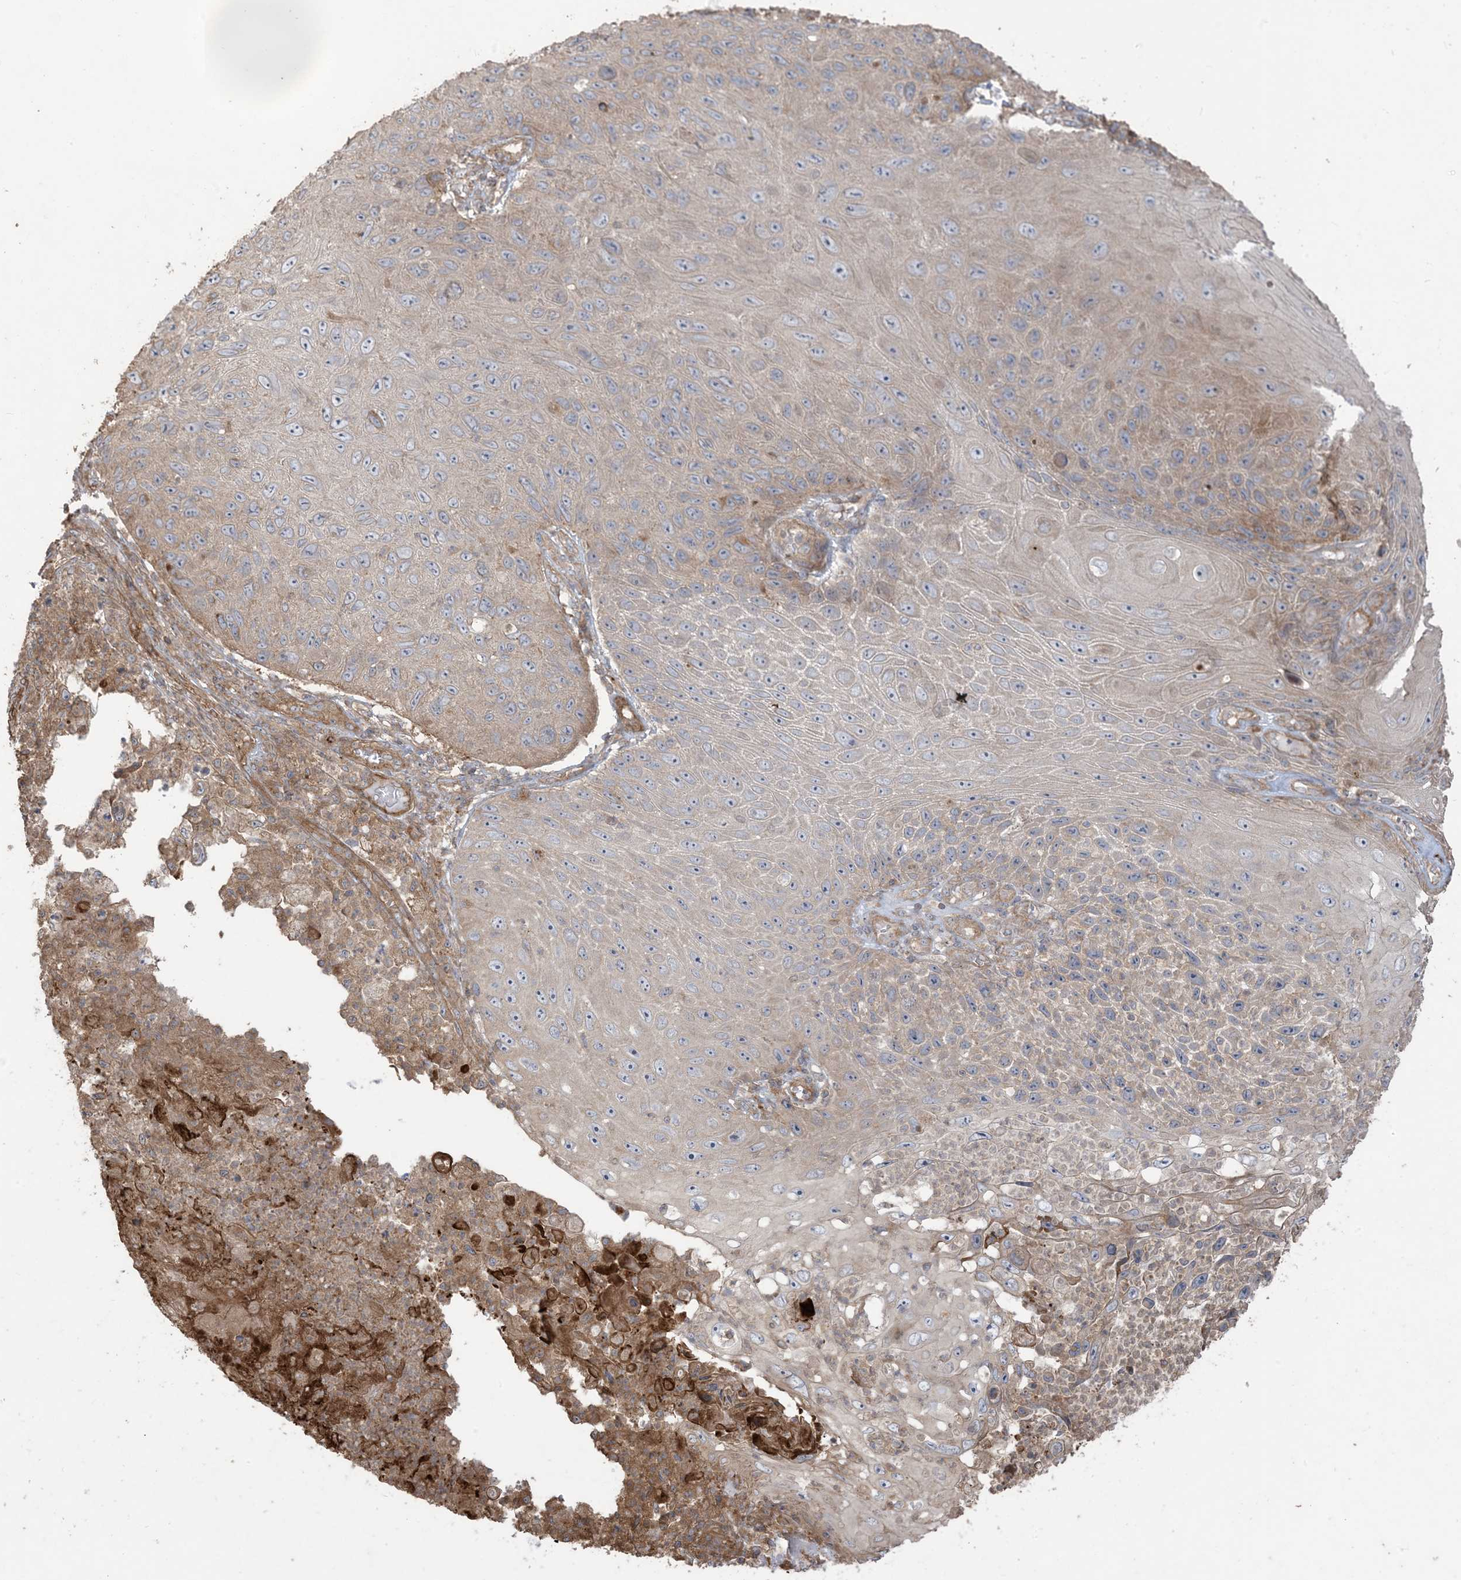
{"staining": {"intensity": "weak", "quantity": "25%-75%", "location": "cytoplasmic/membranous"}, "tissue": "skin cancer", "cell_type": "Tumor cells", "image_type": "cancer", "snomed": [{"axis": "morphology", "description": "Squamous cell carcinoma, NOS"}, {"axis": "topography", "description": "Skin"}], "caption": "DAB (3,3'-diaminobenzidine) immunohistochemical staining of squamous cell carcinoma (skin) exhibits weak cytoplasmic/membranous protein expression in approximately 25%-75% of tumor cells.", "gene": "KLHL18", "patient": {"sex": "female", "age": 88}}